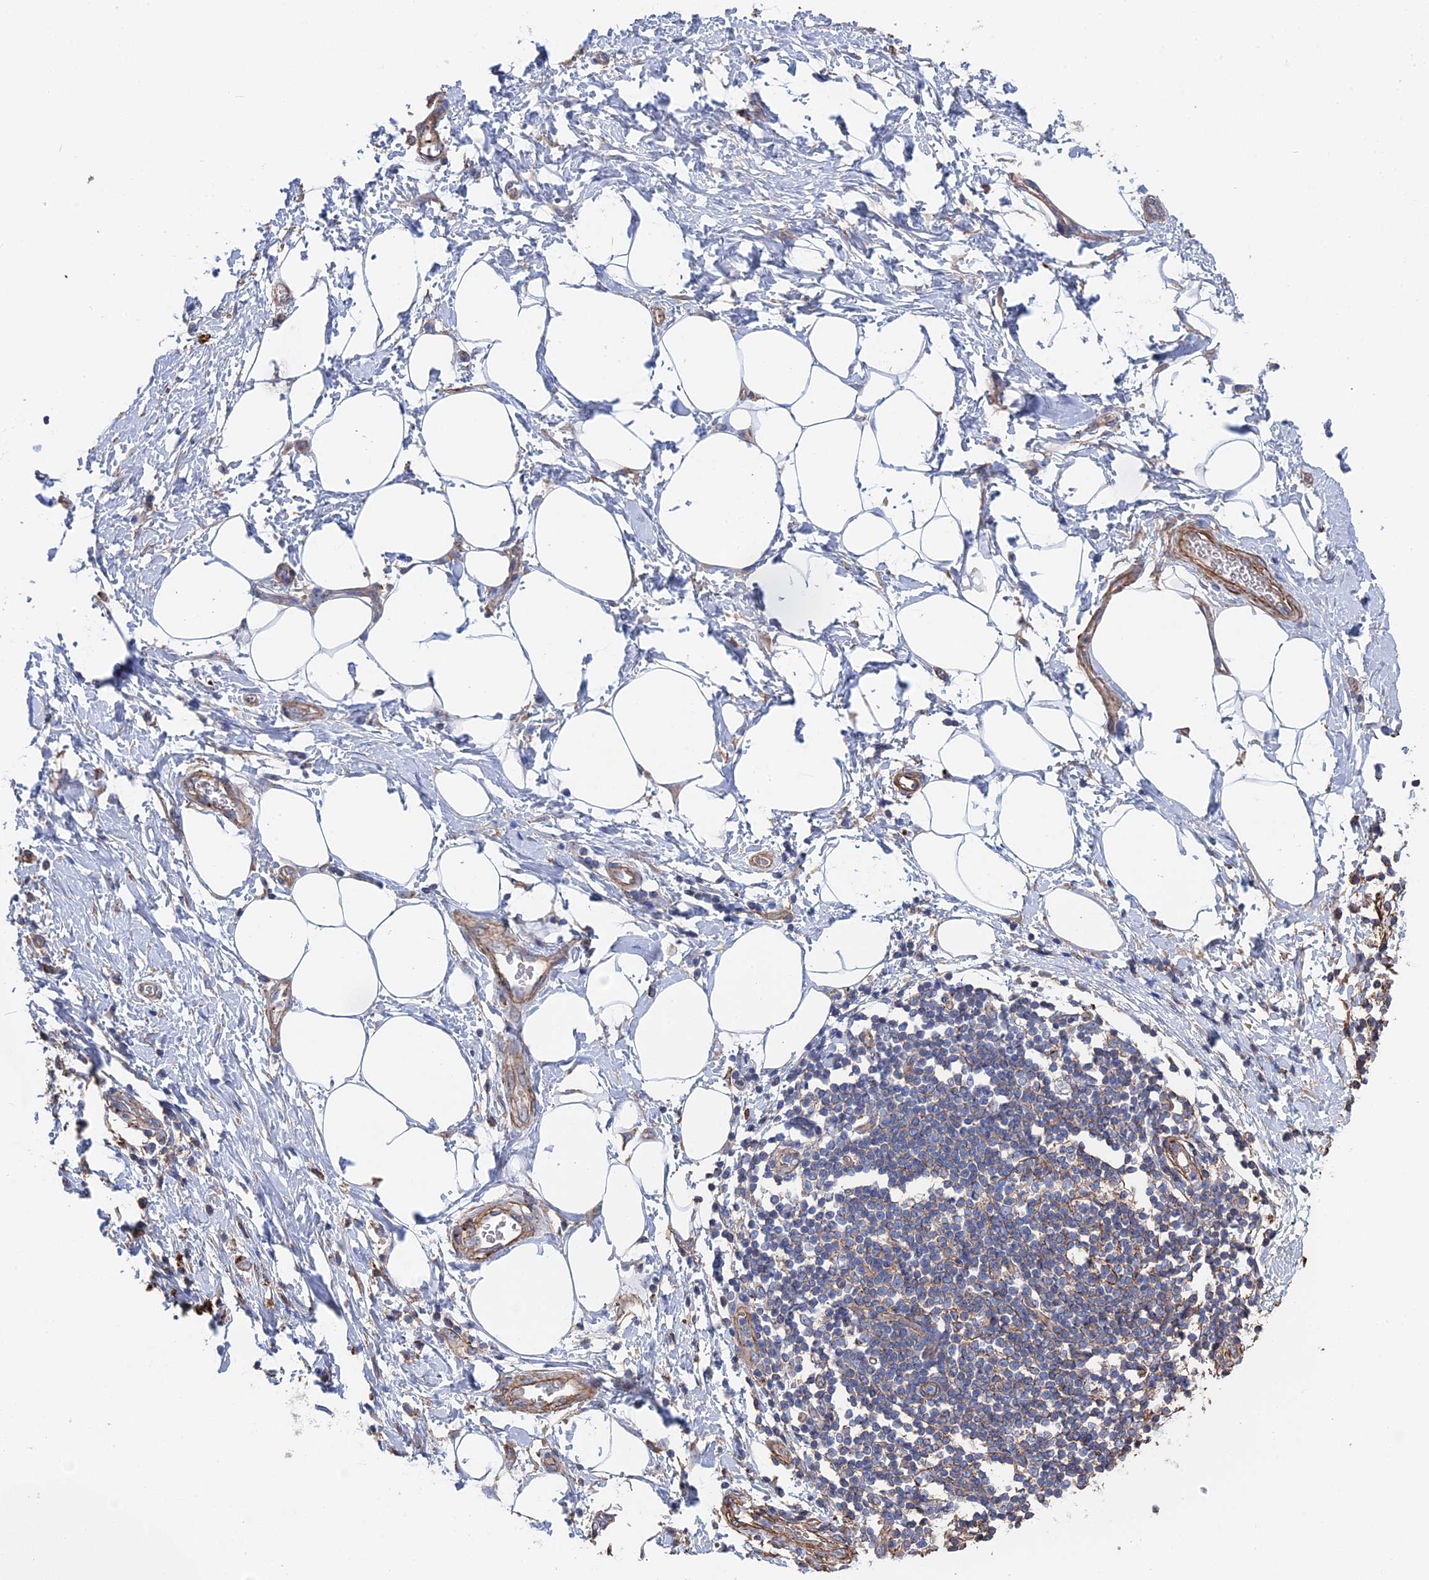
{"staining": {"intensity": "negative", "quantity": "none", "location": "none"}, "tissue": "adipose tissue", "cell_type": "Adipocytes", "image_type": "normal", "snomed": [{"axis": "morphology", "description": "Normal tissue, NOS"}, {"axis": "morphology", "description": "Adenocarcinoma, NOS"}, {"axis": "topography", "description": "Pancreas"}, {"axis": "topography", "description": "Peripheral nerve tissue"}], "caption": "DAB immunohistochemical staining of unremarkable human adipose tissue displays no significant positivity in adipocytes.", "gene": "STRA6", "patient": {"sex": "male", "age": 59}}